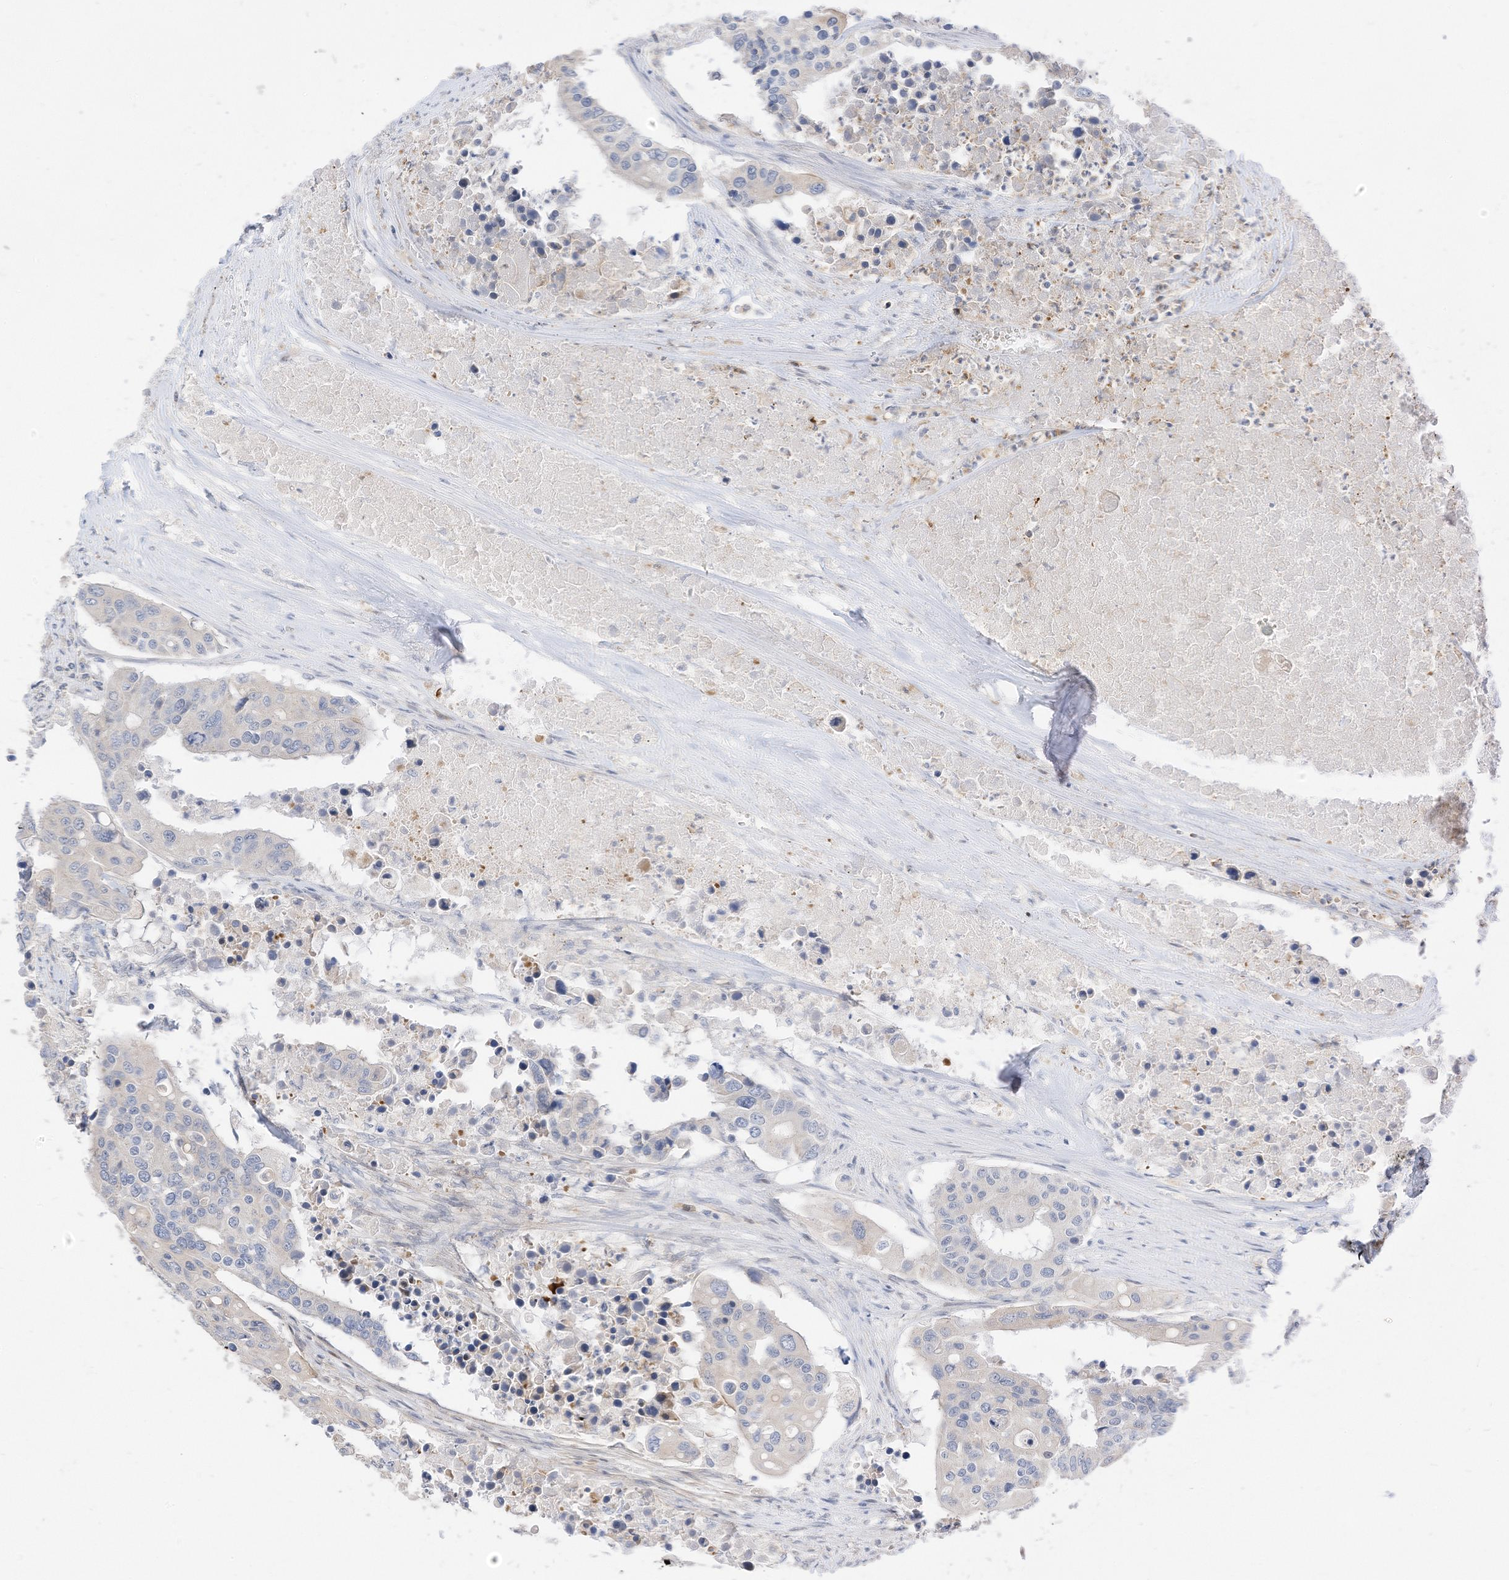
{"staining": {"intensity": "negative", "quantity": "none", "location": "none"}, "tissue": "colorectal cancer", "cell_type": "Tumor cells", "image_type": "cancer", "snomed": [{"axis": "morphology", "description": "Adenocarcinoma, NOS"}, {"axis": "topography", "description": "Colon"}], "caption": "There is no significant staining in tumor cells of colorectal adenocarcinoma. (Brightfield microscopy of DAB IHC at high magnification).", "gene": "ATP13A1", "patient": {"sex": "male", "age": 77}}